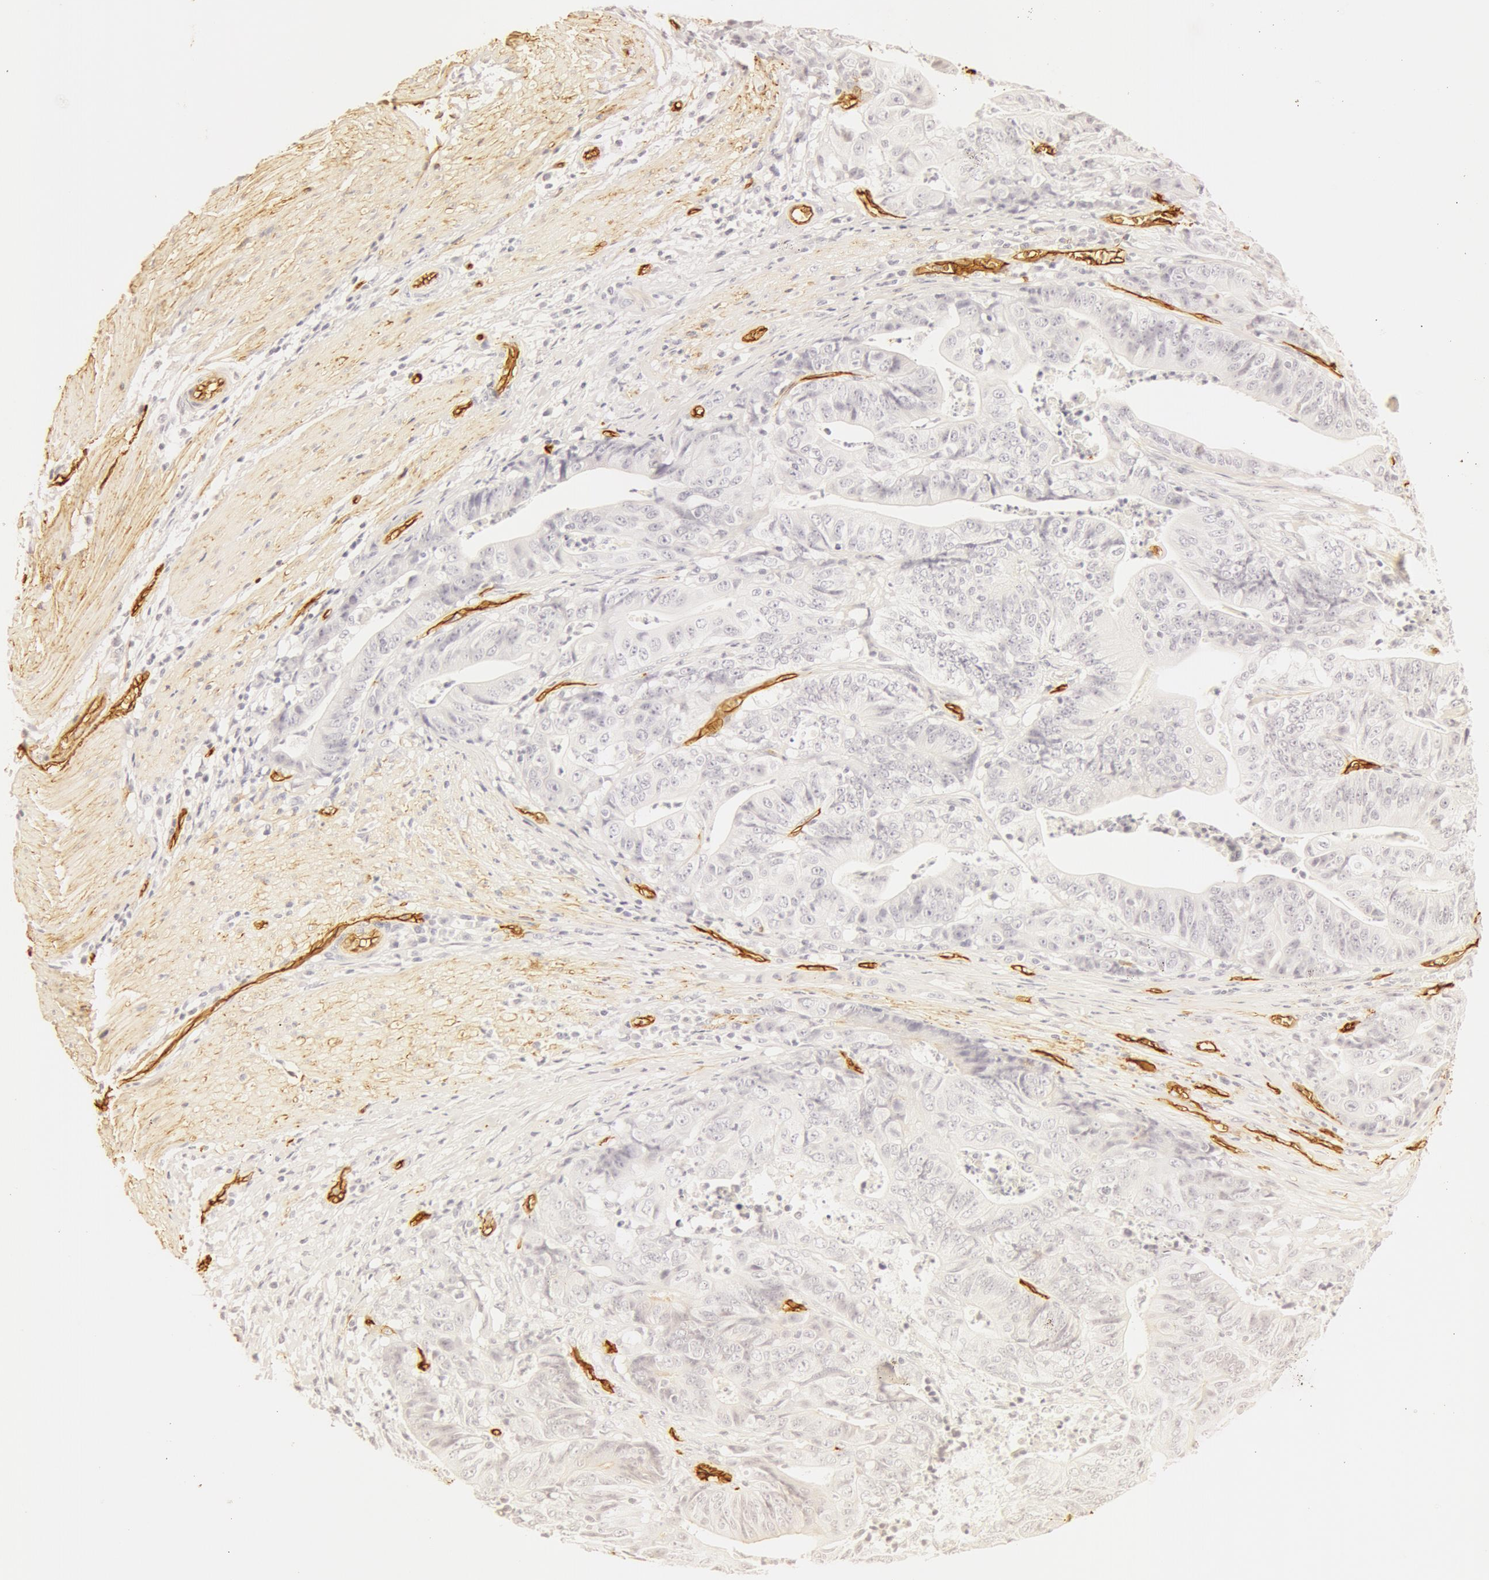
{"staining": {"intensity": "negative", "quantity": "none", "location": "none"}, "tissue": "stomach cancer", "cell_type": "Tumor cells", "image_type": "cancer", "snomed": [{"axis": "morphology", "description": "Adenocarcinoma, NOS"}, {"axis": "topography", "description": "Stomach, lower"}], "caption": "An immunohistochemistry (IHC) micrograph of stomach cancer is shown. There is no staining in tumor cells of stomach cancer.", "gene": "AQP1", "patient": {"sex": "female", "age": 86}}